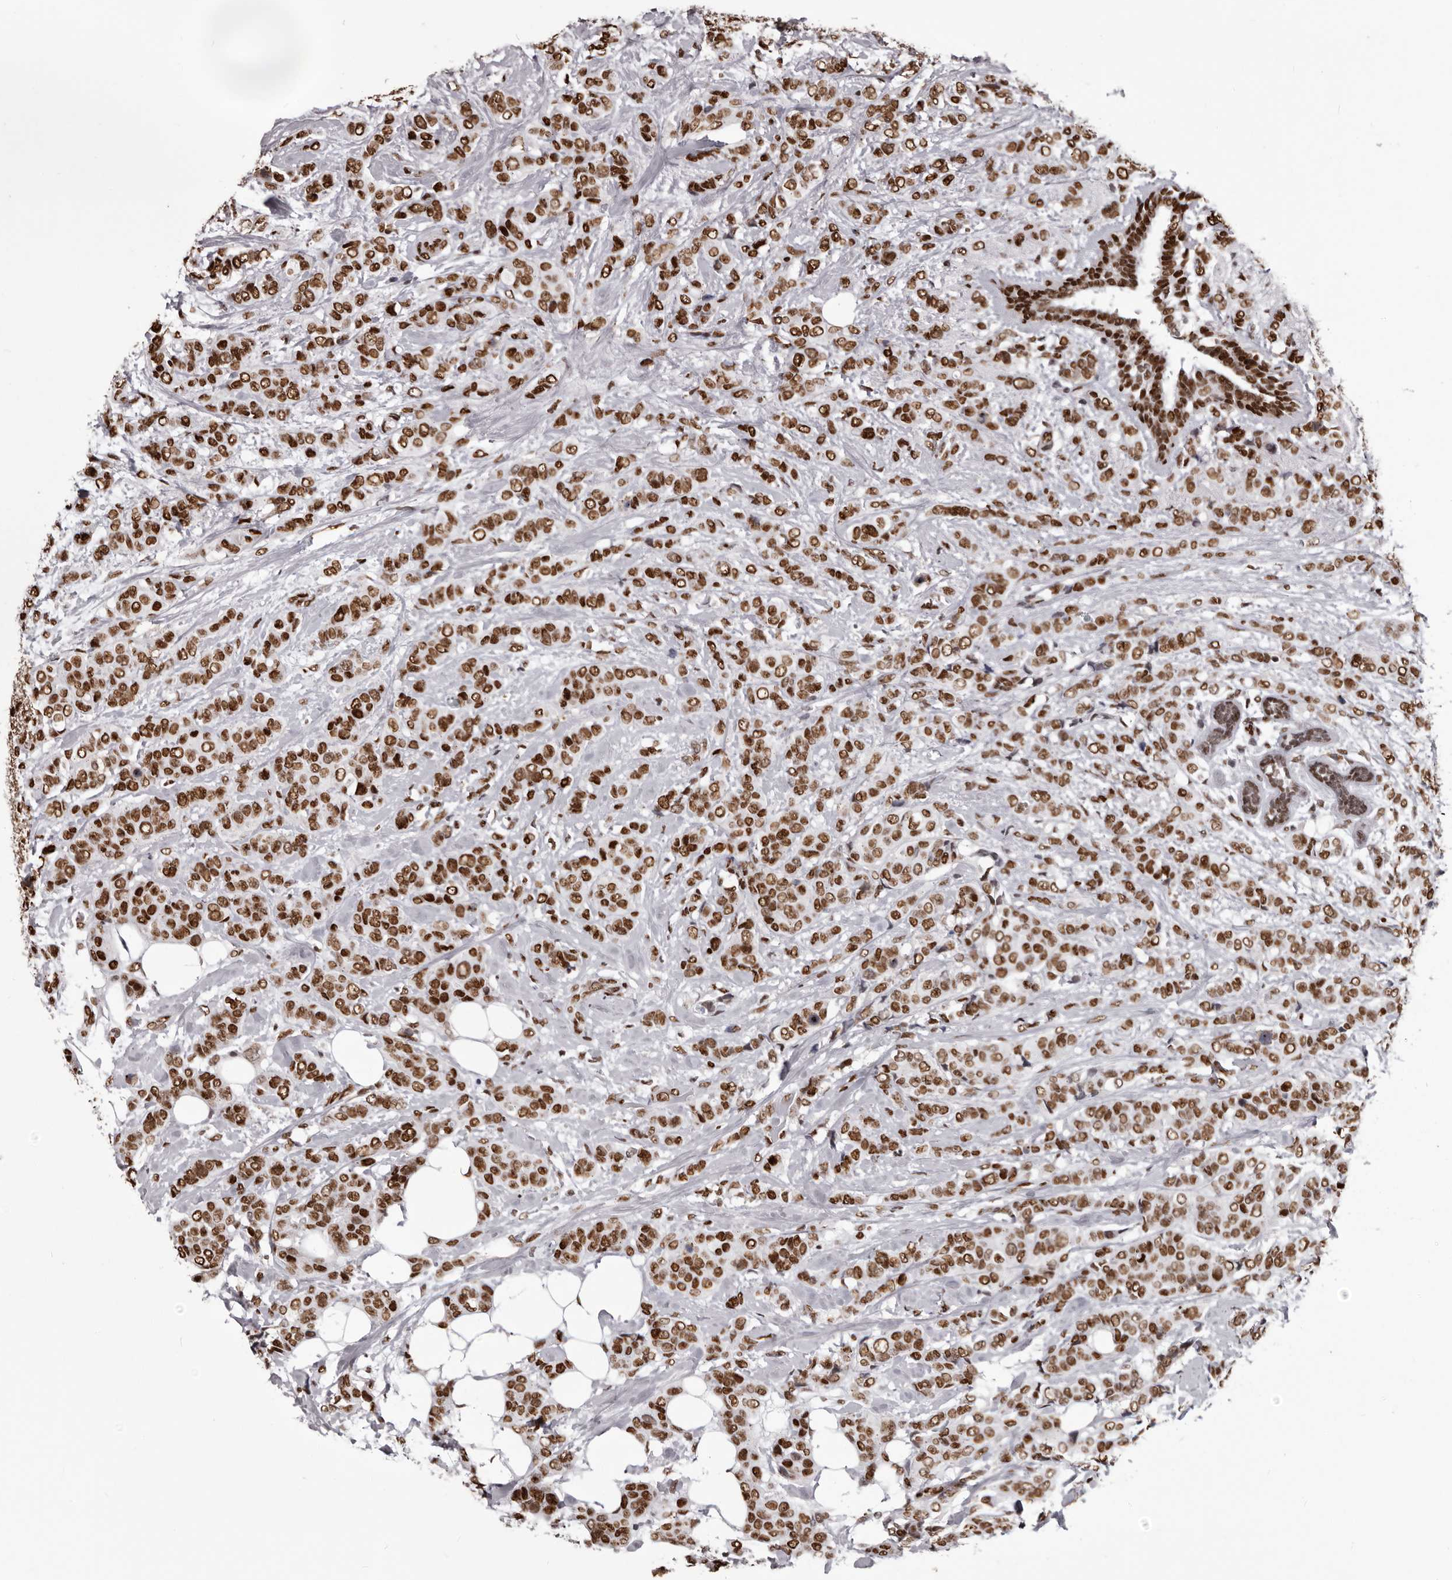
{"staining": {"intensity": "strong", "quantity": ">75%", "location": "nuclear"}, "tissue": "breast cancer", "cell_type": "Tumor cells", "image_type": "cancer", "snomed": [{"axis": "morphology", "description": "Lobular carcinoma"}, {"axis": "topography", "description": "Breast"}], "caption": "This is a histology image of IHC staining of lobular carcinoma (breast), which shows strong positivity in the nuclear of tumor cells.", "gene": "NUMA1", "patient": {"sex": "female", "age": 51}}